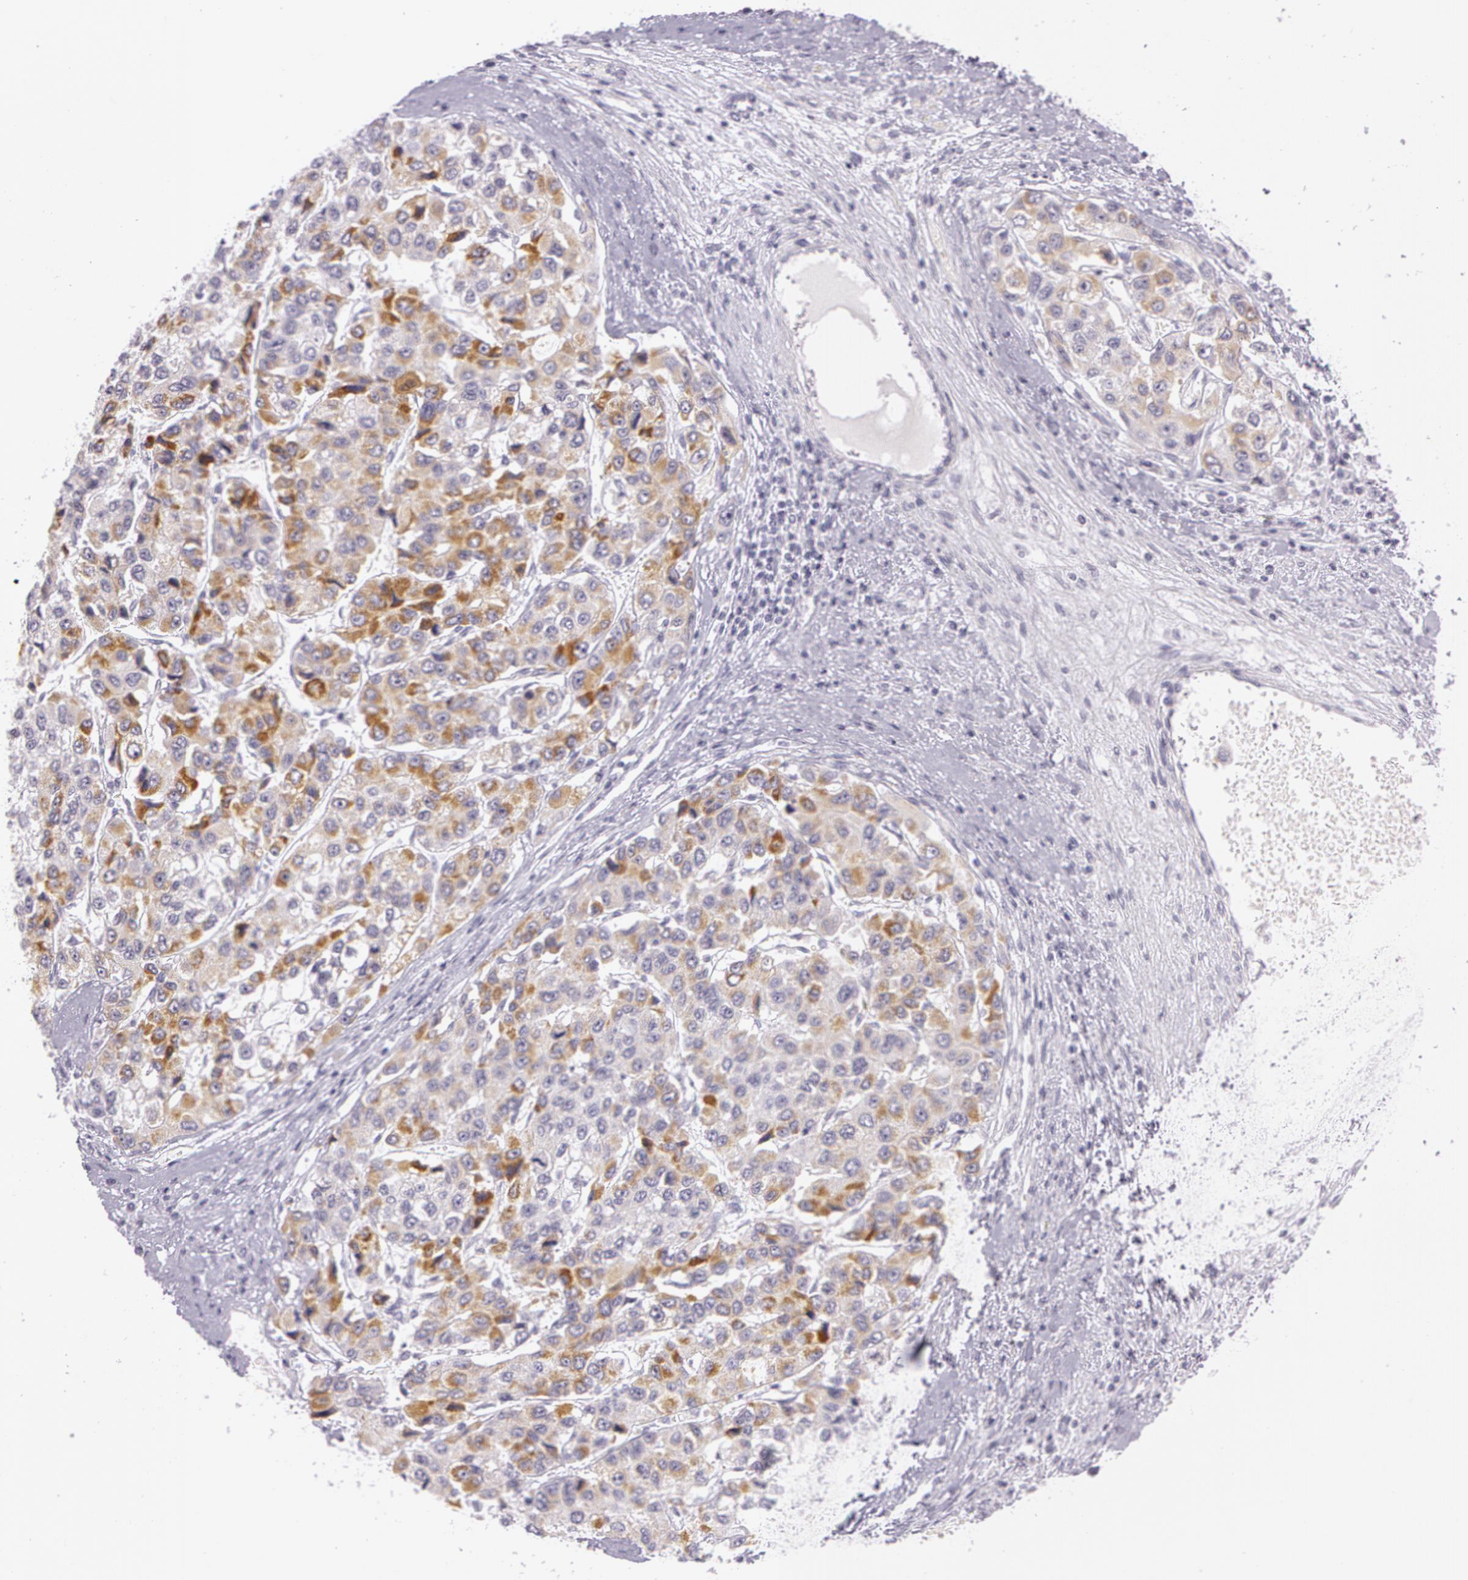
{"staining": {"intensity": "moderate", "quantity": "<25%", "location": "cytoplasmic/membranous"}, "tissue": "liver cancer", "cell_type": "Tumor cells", "image_type": "cancer", "snomed": [{"axis": "morphology", "description": "Carcinoma, Hepatocellular, NOS"}, {"axis": "topography", "description": "Liver"}], "caption": "The image demonstrates immunohistochemical staining of liver cancer (hepatocellular carcinoma). There is moderate cytoplasmic/membranous positivity is present in approximately <25% of tumor cells.", "gene": "OTC", "patient": {"sex": "female", "age": 66}}